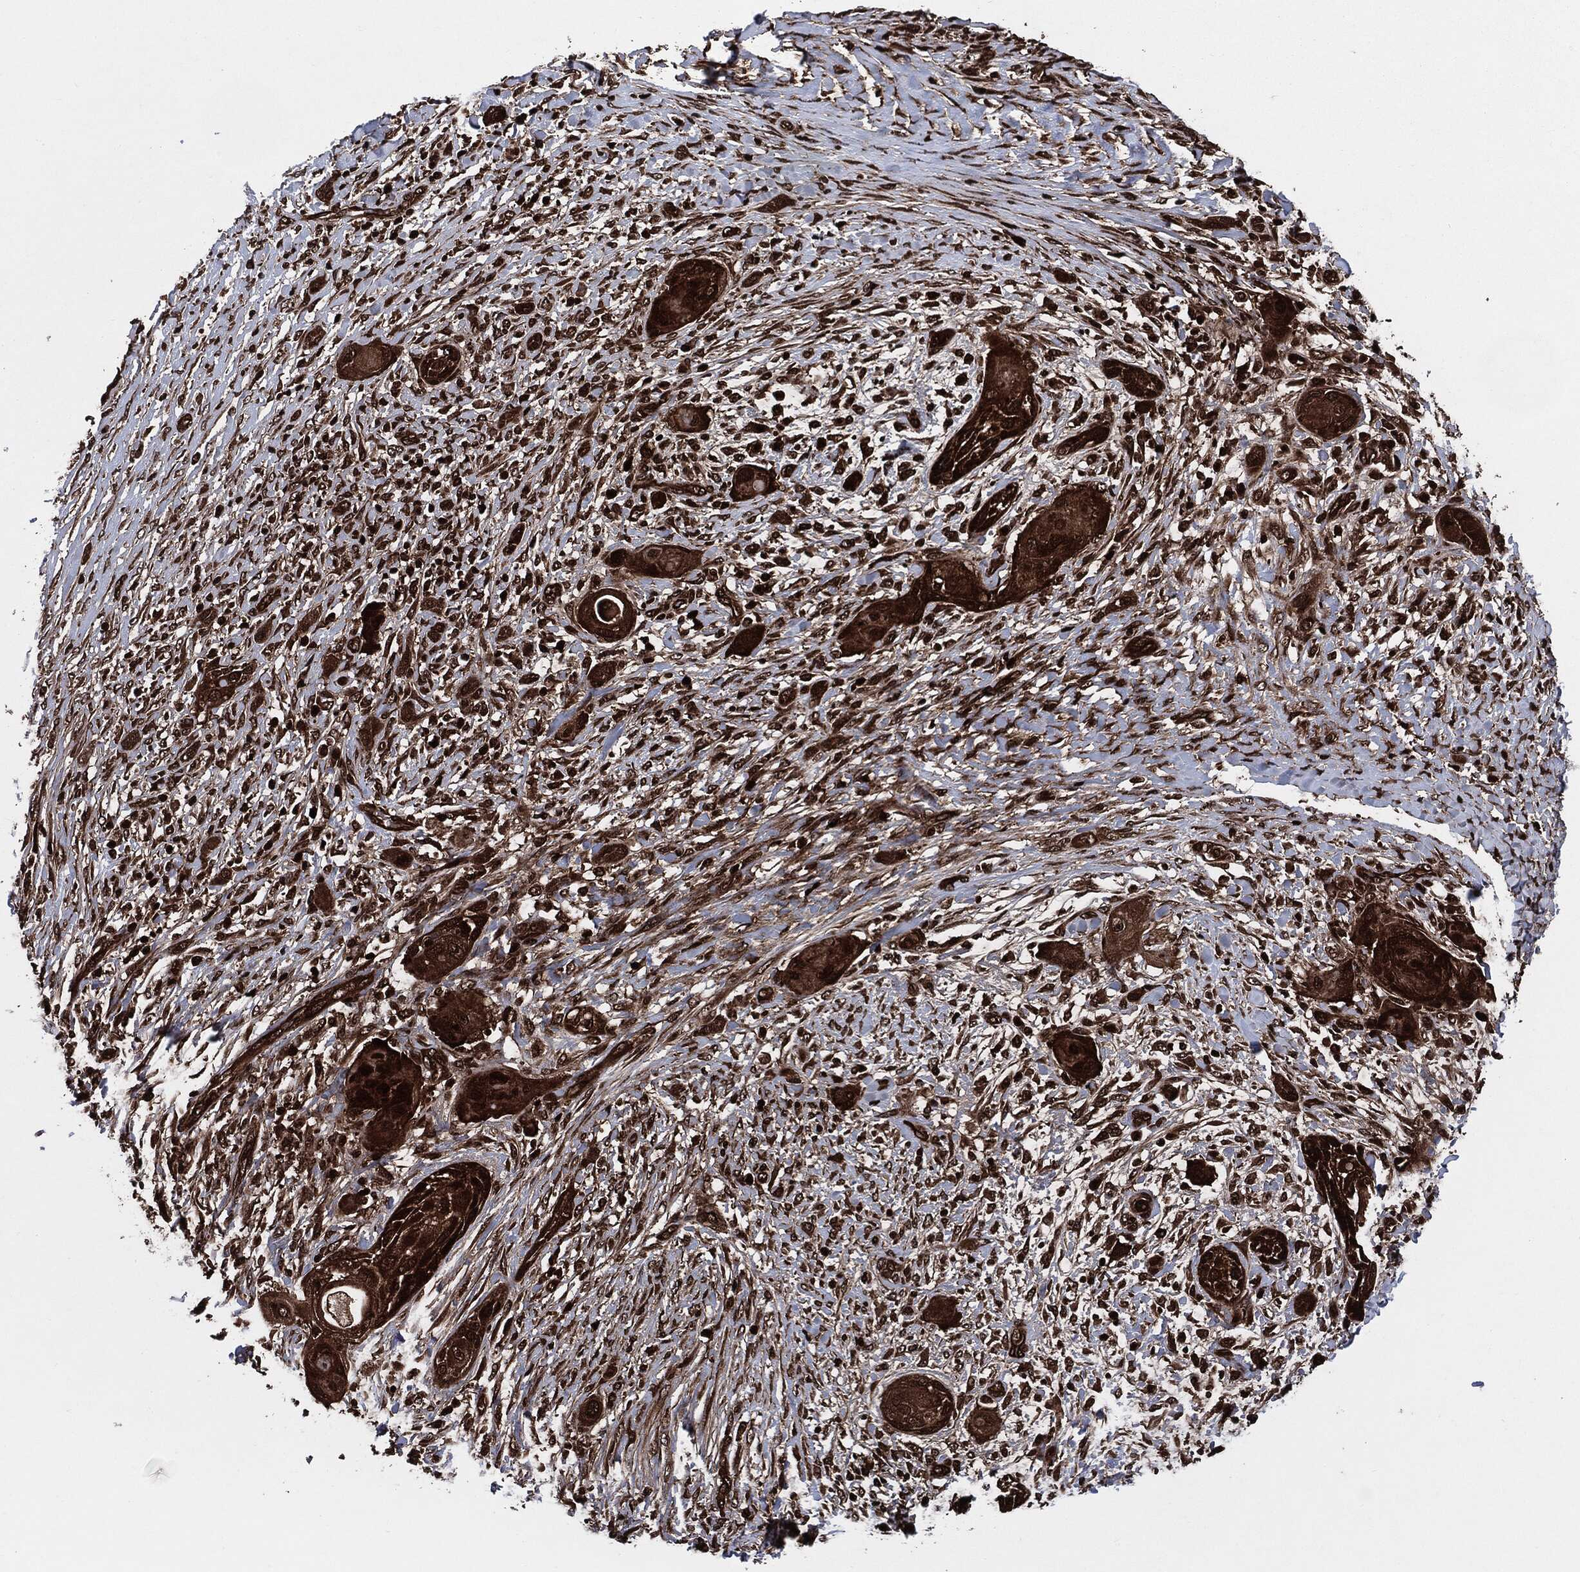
{"staining": {"intensity": "strong", "quantity": ">75%", "location": "cytoplasmic/membranous"}, "tissue": "skin cancer", "cell_type": "Tumor cells", "image_type": "cancer", "snomed": [{"axis": "morphology", "description": "Squamous cell carcinoma, NOS"}, {"axis": "topography", "description": "Skin"}], "caption": "Skin squamous cell carcinoma stained with a brown dye demonstrates strong cytoplasmic/membranous positive positivity in about >75% of tumor cells.", "gene": "YWHAB", "patient": {"sex": "male", "age": 62}}